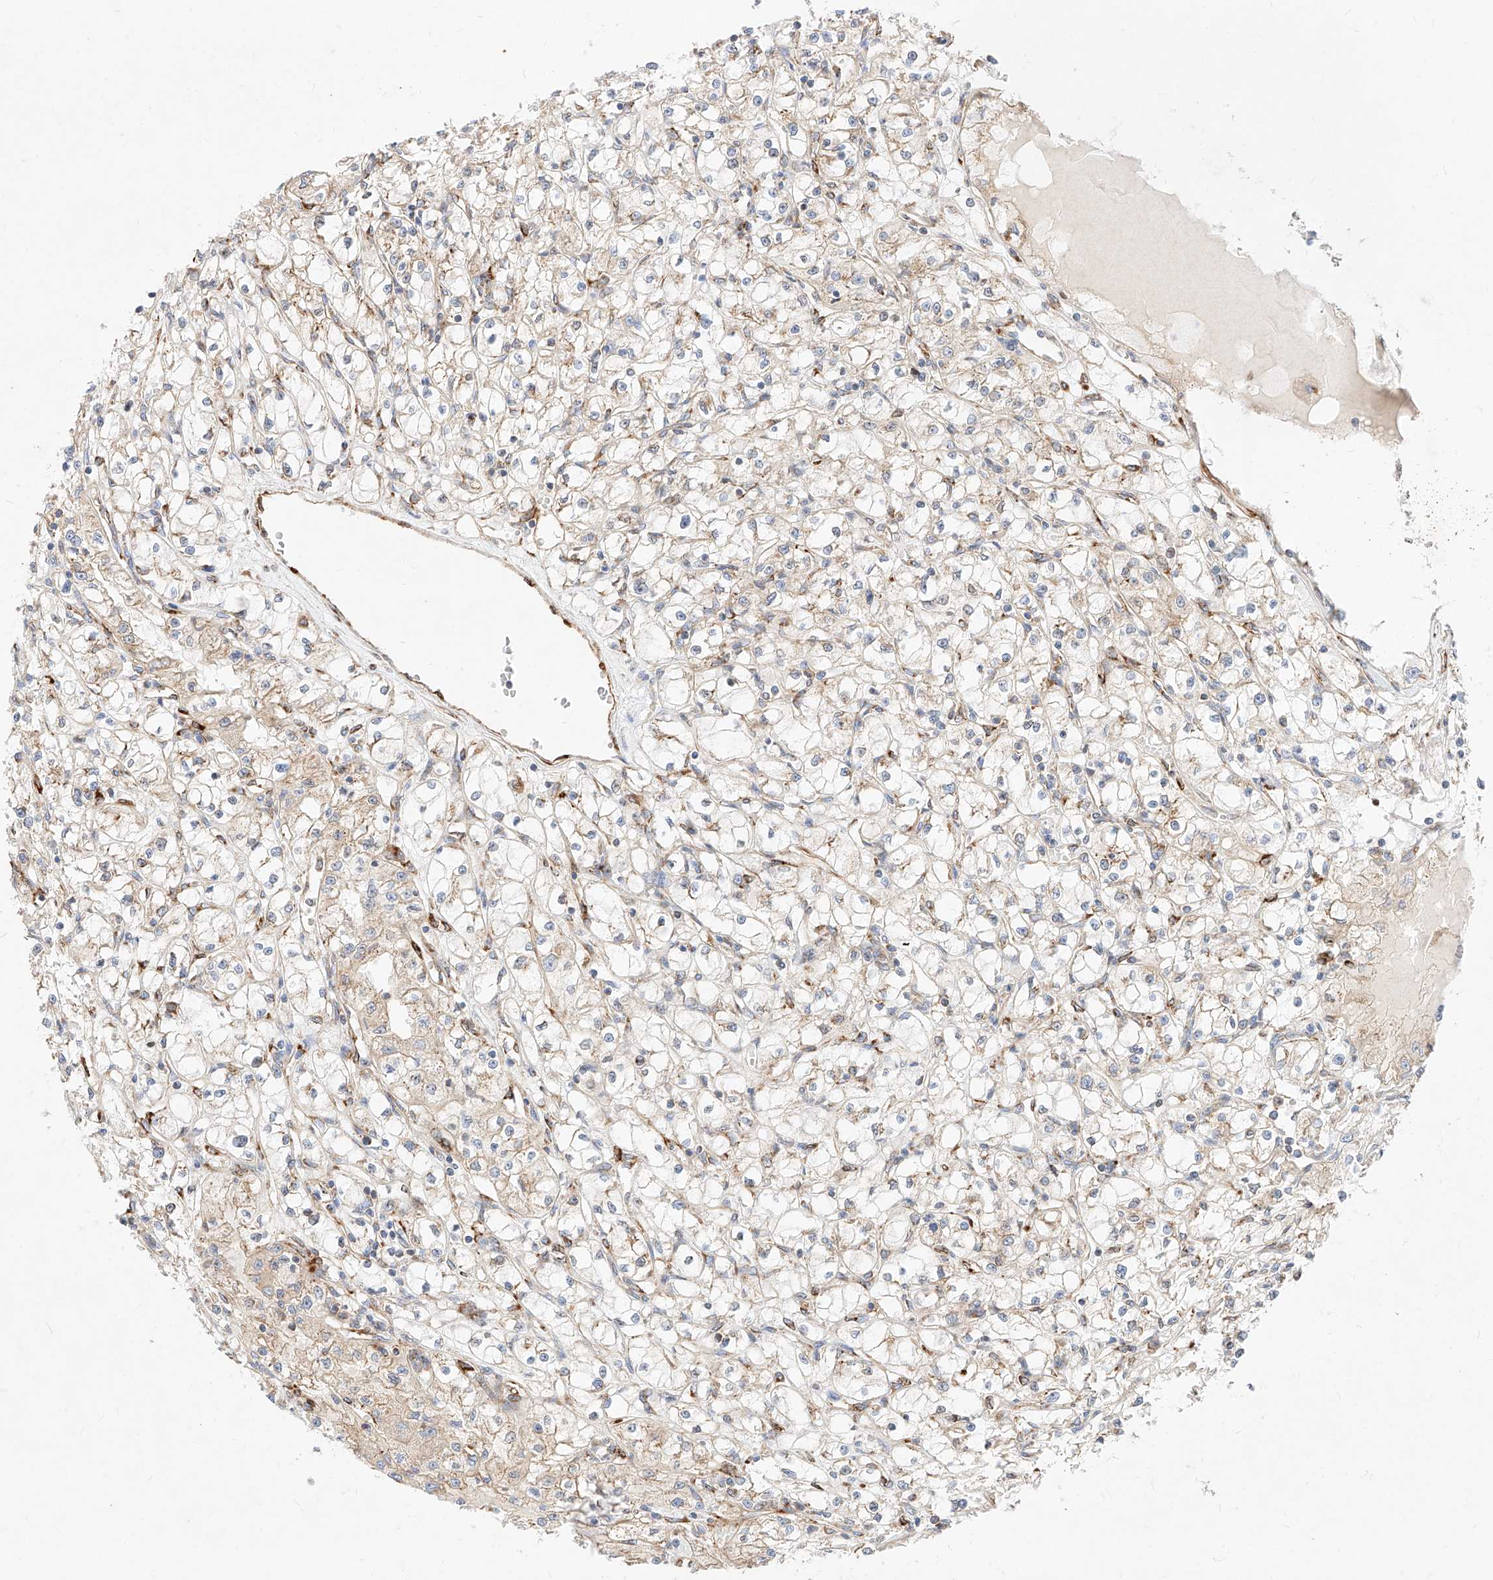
{"staining": {"intensity": "weak", "quantity": "25%-75%", "location": "cytoplasmic/membranous"}, "tissue": "renal cancer", "cell_type": "Tumor cells", "image_type": "cancer", "snomed": [{"axis": "morphology", "description": "Adenocarcinoma, NOS"}, {"axis": "topography", "description": "Kidney"}], "caption": "Immunohistochemistry (IHC) histopathology image of human adenocarcinoma (renal) stained for a protein (brown), which exhibits low levels of weak cytoplasmic/membranous positivity in about 25%-75% of tumor cells.", "gene": "CSGALNACT2", "patient": {"sex": "male", "age": 56}}